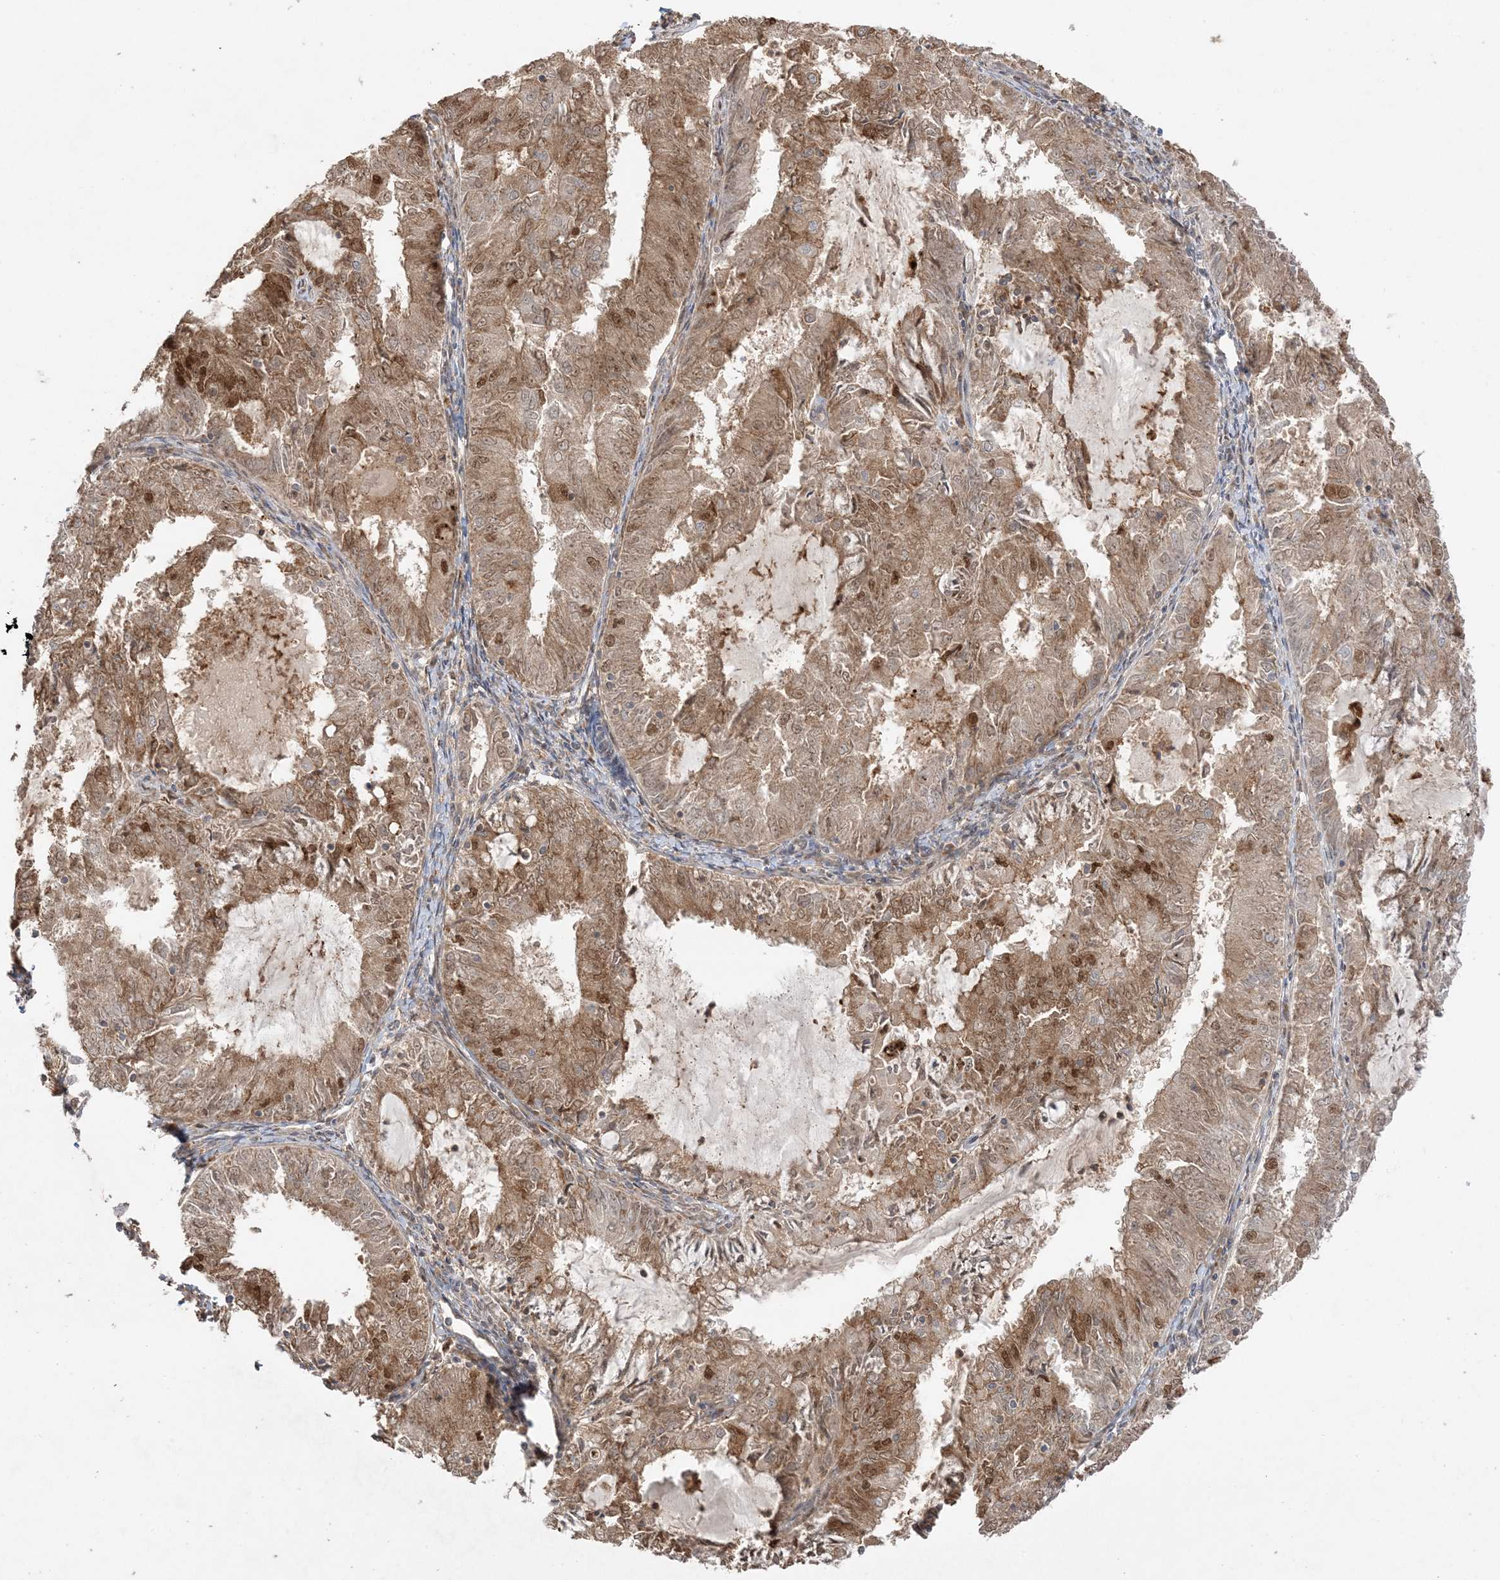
{"staining": {"intensity": "moderate", "quantity": ">75%", "location": "cytoplasmic/membranous,nuclear"}, "tissue": "endometrial cancer", "cell_type": "Tumor cells", "image_type": "cancer", "snomed": [{"axis": "morphology", "description": "Adenocarcinoma, NOS"}, {"axis": "topography", "description": "Endometrium"}], "caption": "Protein staining of endometrial adenocarcinoma tissue demonstrates moderate cytoplasmic/membranous and nuclear expression in approximately >75% of tumor cells.", "gene": "ZBTB41", "patient": {"sex": "female", "age": 57}}